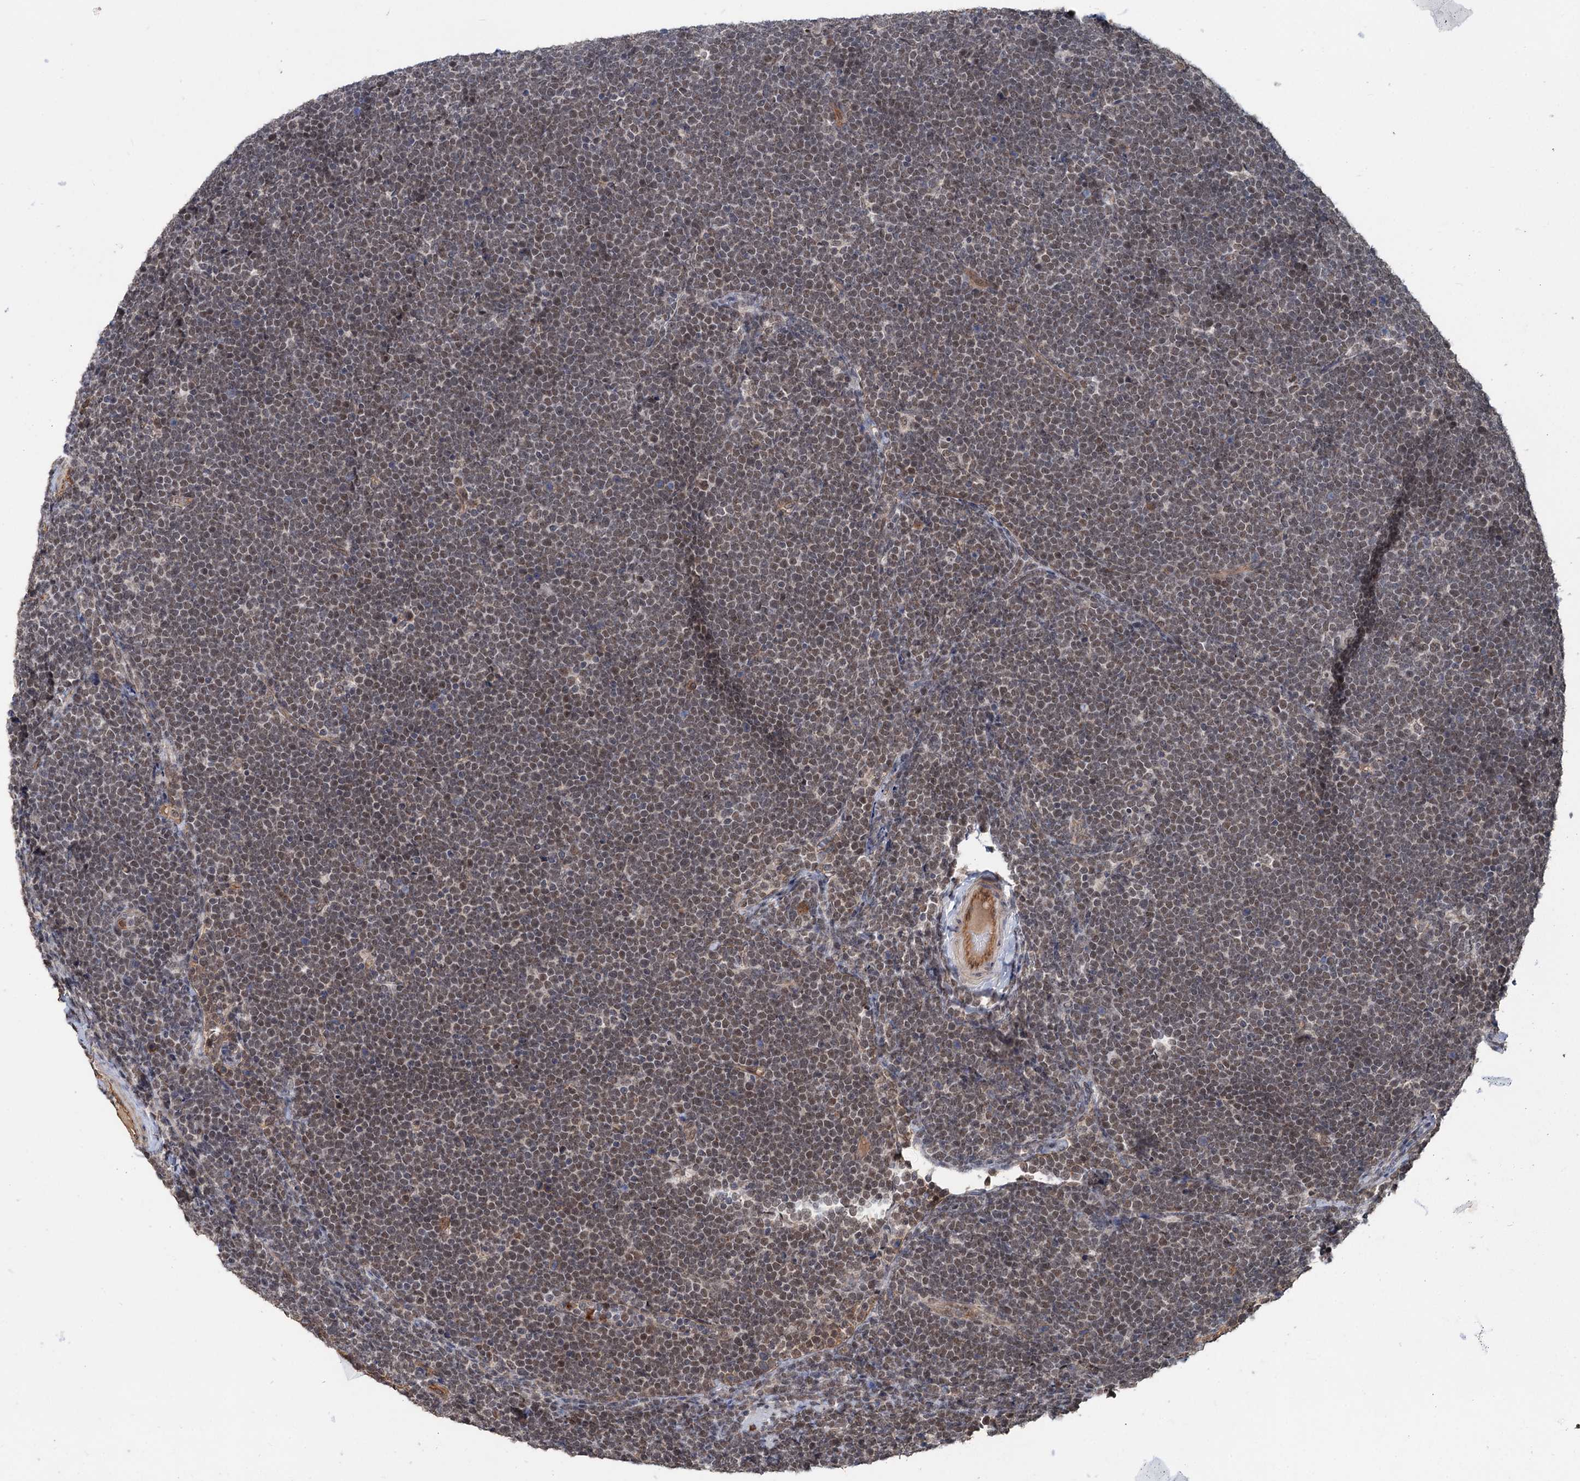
{"staining": {"intensity": "weak", "quantity": ">75%", "location": "nuclear"}, "tissue": "lymphoma", "cell_type": "Tumor cells", "image_type": "cancer", "snomed": [{"axis": "morphology", "description": "Malignant lymphoma, non-Hodgkin's type, High grade"}, {"axis": "topography", "description": "Lymph node"}], "caption": "This histopathology image exhibits immunohistochemistry (IHC) staining of human lymphoma, with low weak nuclear positivity in about >75% of tumor cells.", "gene": "KANSL2", "patient": {"sex": "male", "age": 13}}